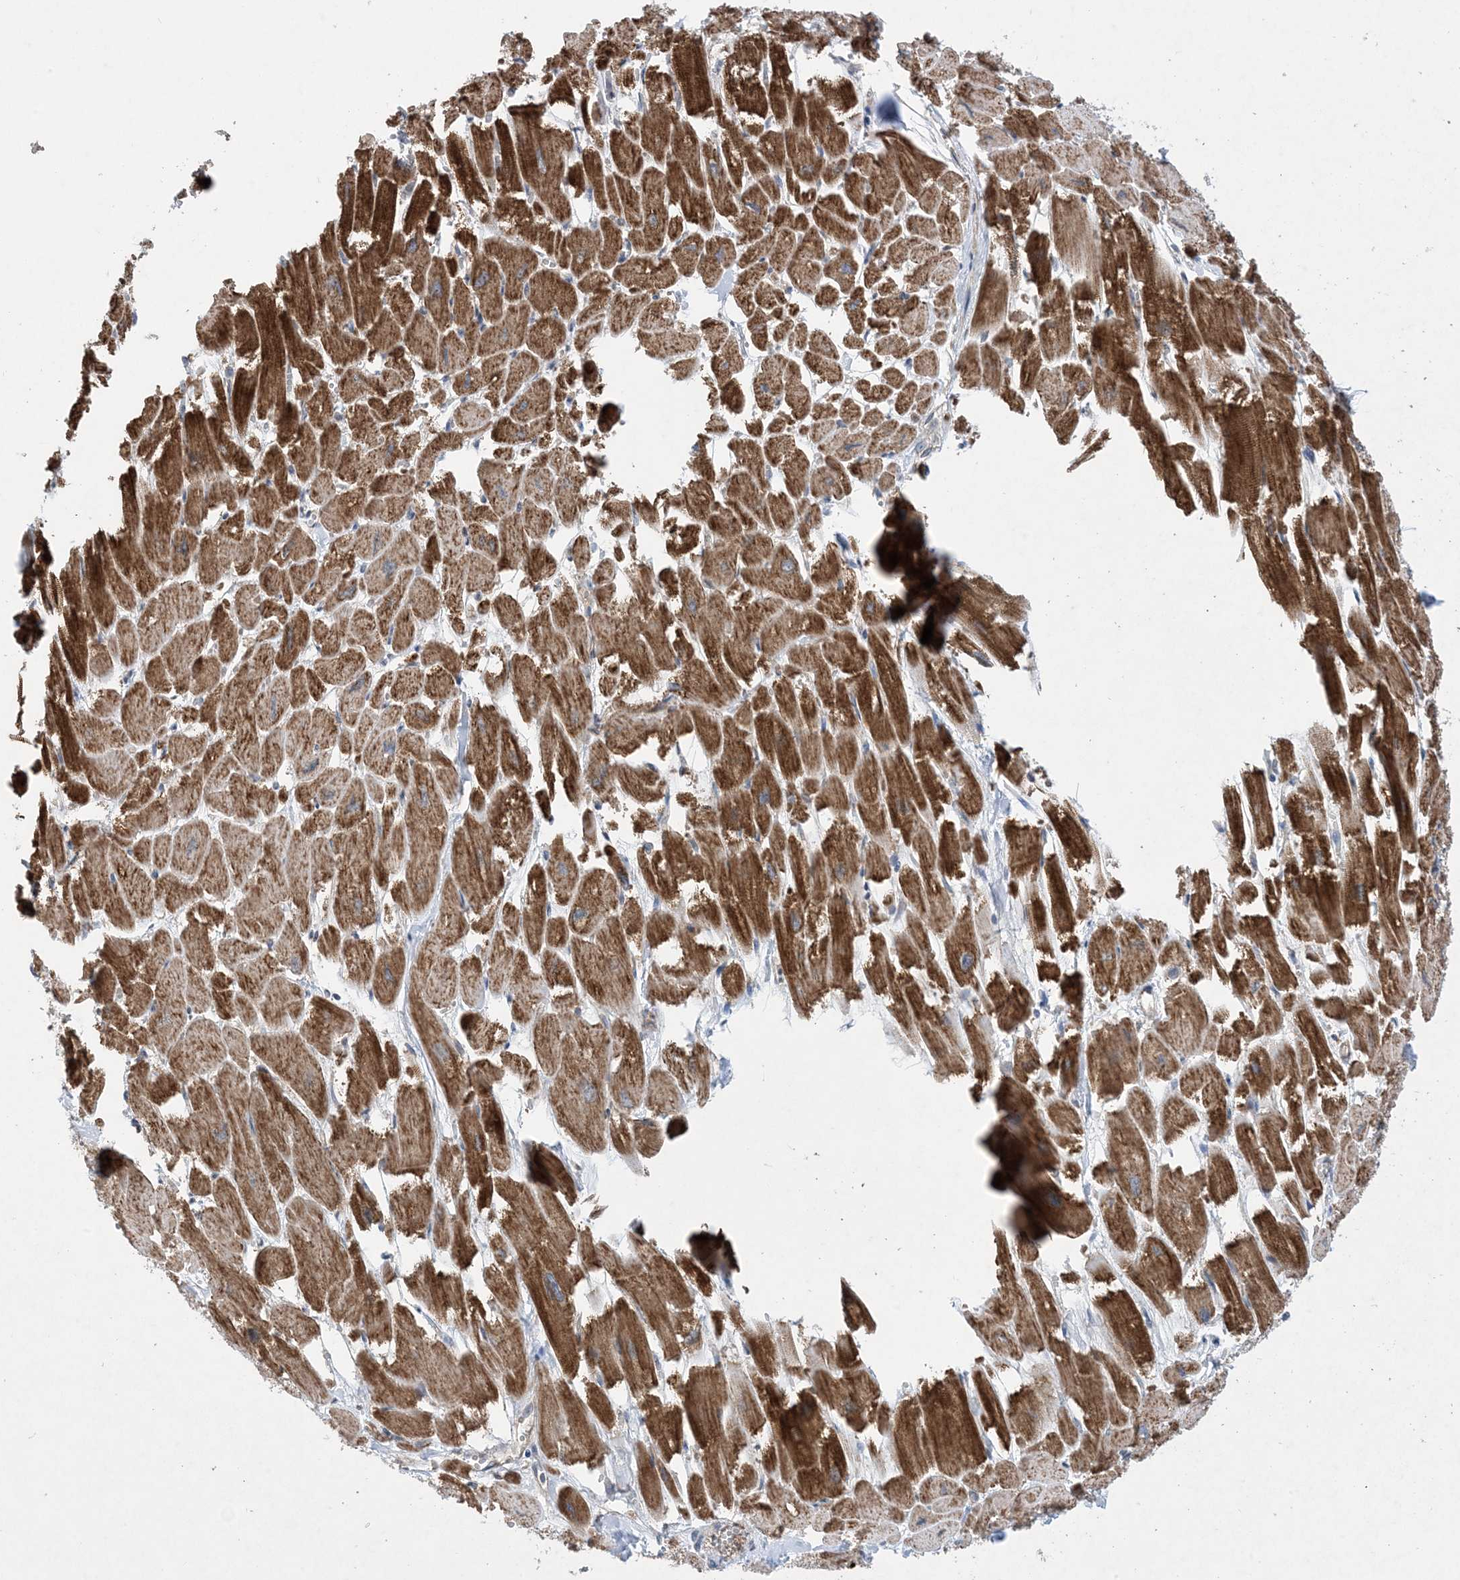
{"staining": {"intensity": "strong", "quantity": ">75%", "location": "cytoplasmic/membranous"}, "tissue": "heart muscle", "cell_type": "Cardiomyocytes", "image_type": "normal", "snomed": [{"axis": "morphology", "description": "Normal tissue, NOS"}, {"axis": "topography", "description": "Heart"}], "caption": "Cardiomyocytes exhibit high levels of strong cytoplasmic/membranous staining in approximately >75% of cells in benign human heart muscle.", "gene": "EHBP1", "patient": {"sex": "male", "age": 54}}